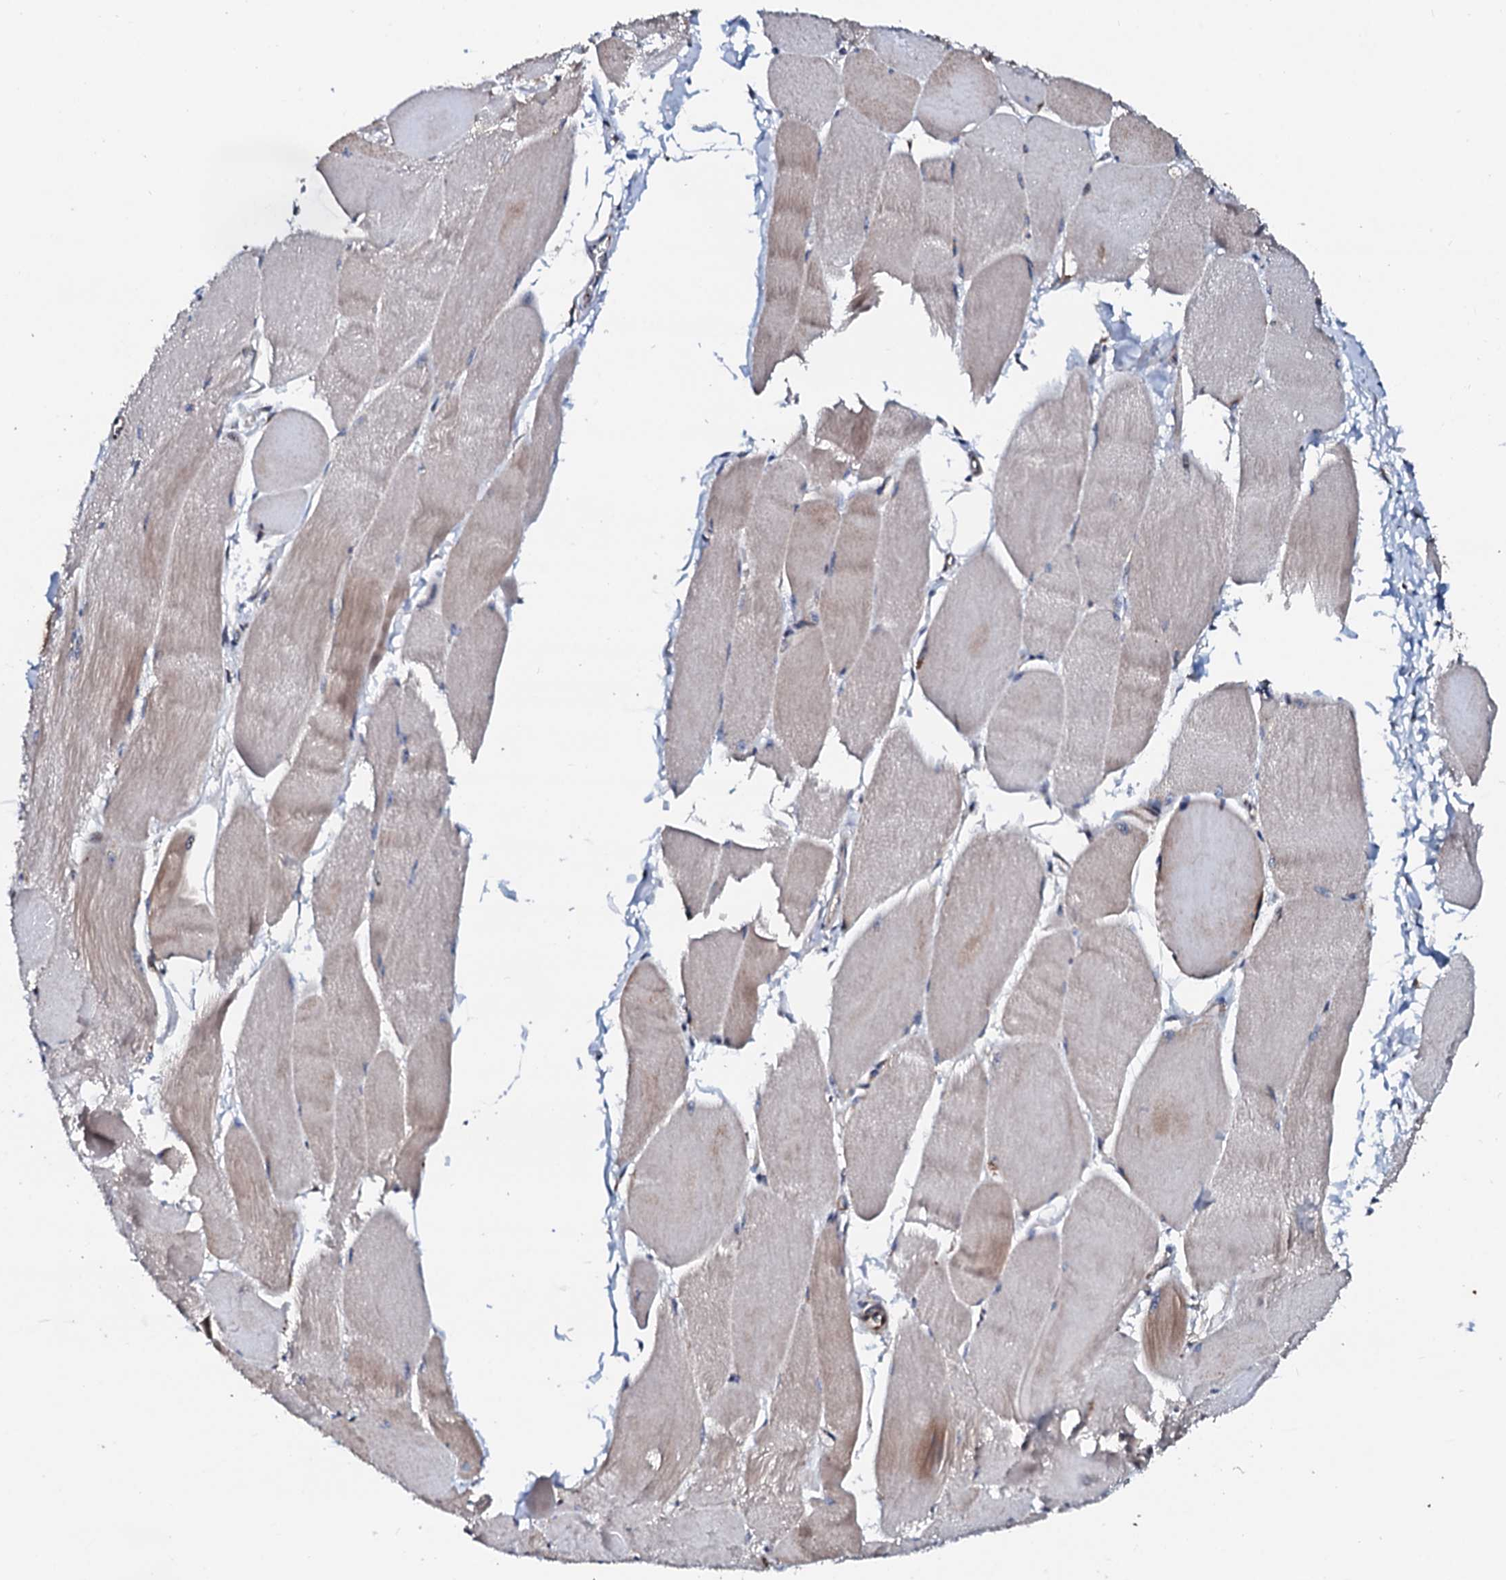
{"staining": {"intensity": "moderate", "quantity": "25%-75%", "location": "cytoplasmic/membranous"}, "tissue": "skeletal muscle", "cell_type": "Myocytes", "image_type": "normal", "snomed": [{"axis": "morphology", "description": "Normal tissue, NOS"}, {"axis": "morphology", "description": "Basal cell carcinoma"}, {"axis": "topography", "description": "Skeletal muscle"}], "caption": "IHC of normal human skeletal muscle demonstrates medium levels of moderate cytoplasmic/membranous expression in approximately 25%-75% of myocytes.", "gene": "ENSG00000256591", "patient": {"sex": "female", "age": 64}}